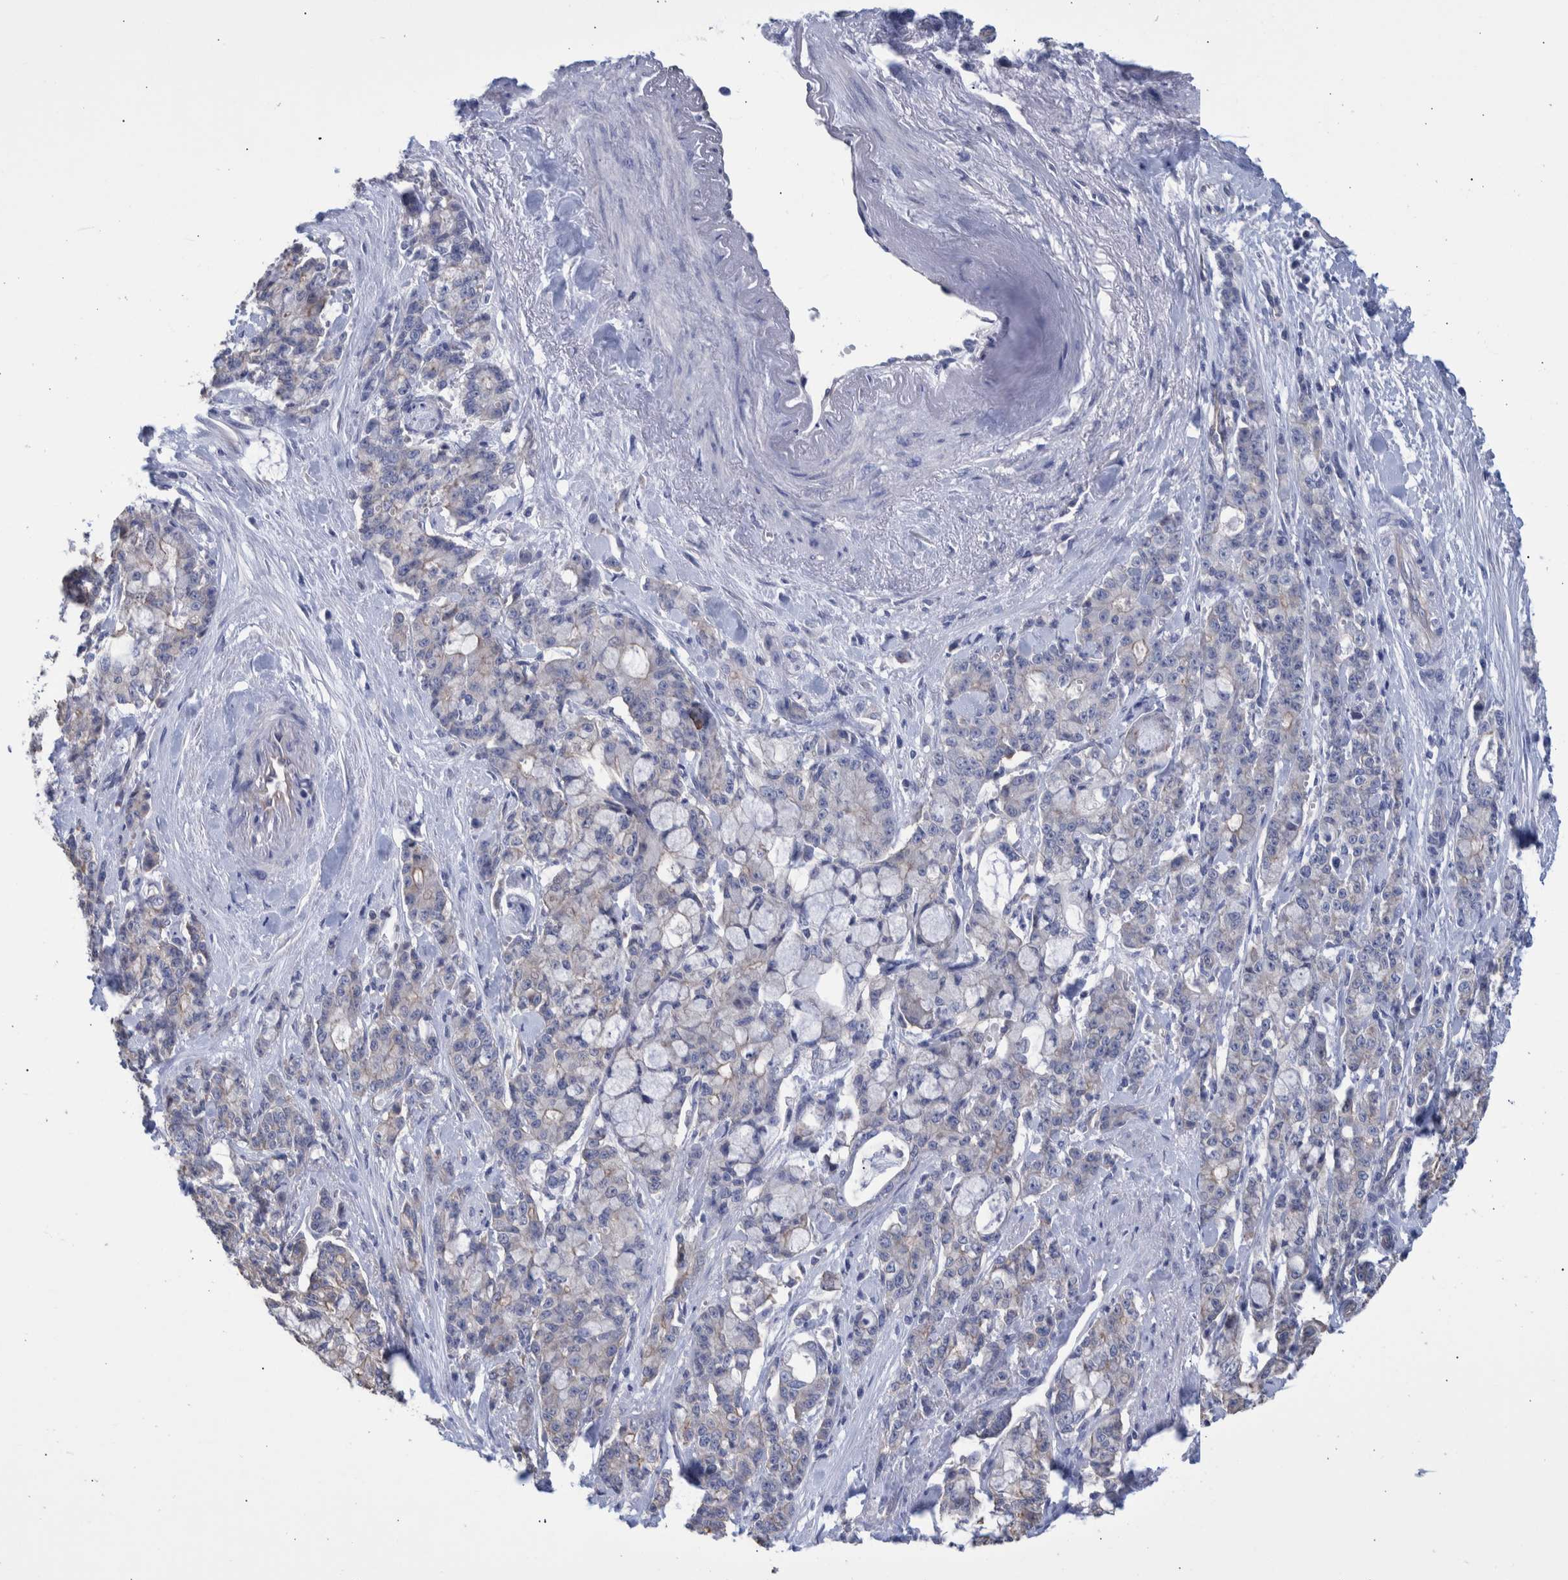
{"staining": {"intensity": "negative", "quantity": "none", "location": "none"}, "tissue": "pancreatic cancer", "cell_type": "Tumor cells", "image_type": "cancer", "snomed": [{"axis": "morphology", "description": "Adenocarcinoma, NOS"}, {"axis": "topography", "description": "Pancreas"}], "caption": "Immunohistochemistry histopathology image of human pancreatic cancer stained for a protein (brown), which displays no staining in tumor cells.", "gene": "PPP3CC", "patient": {"sex": "female", "age": 73}}